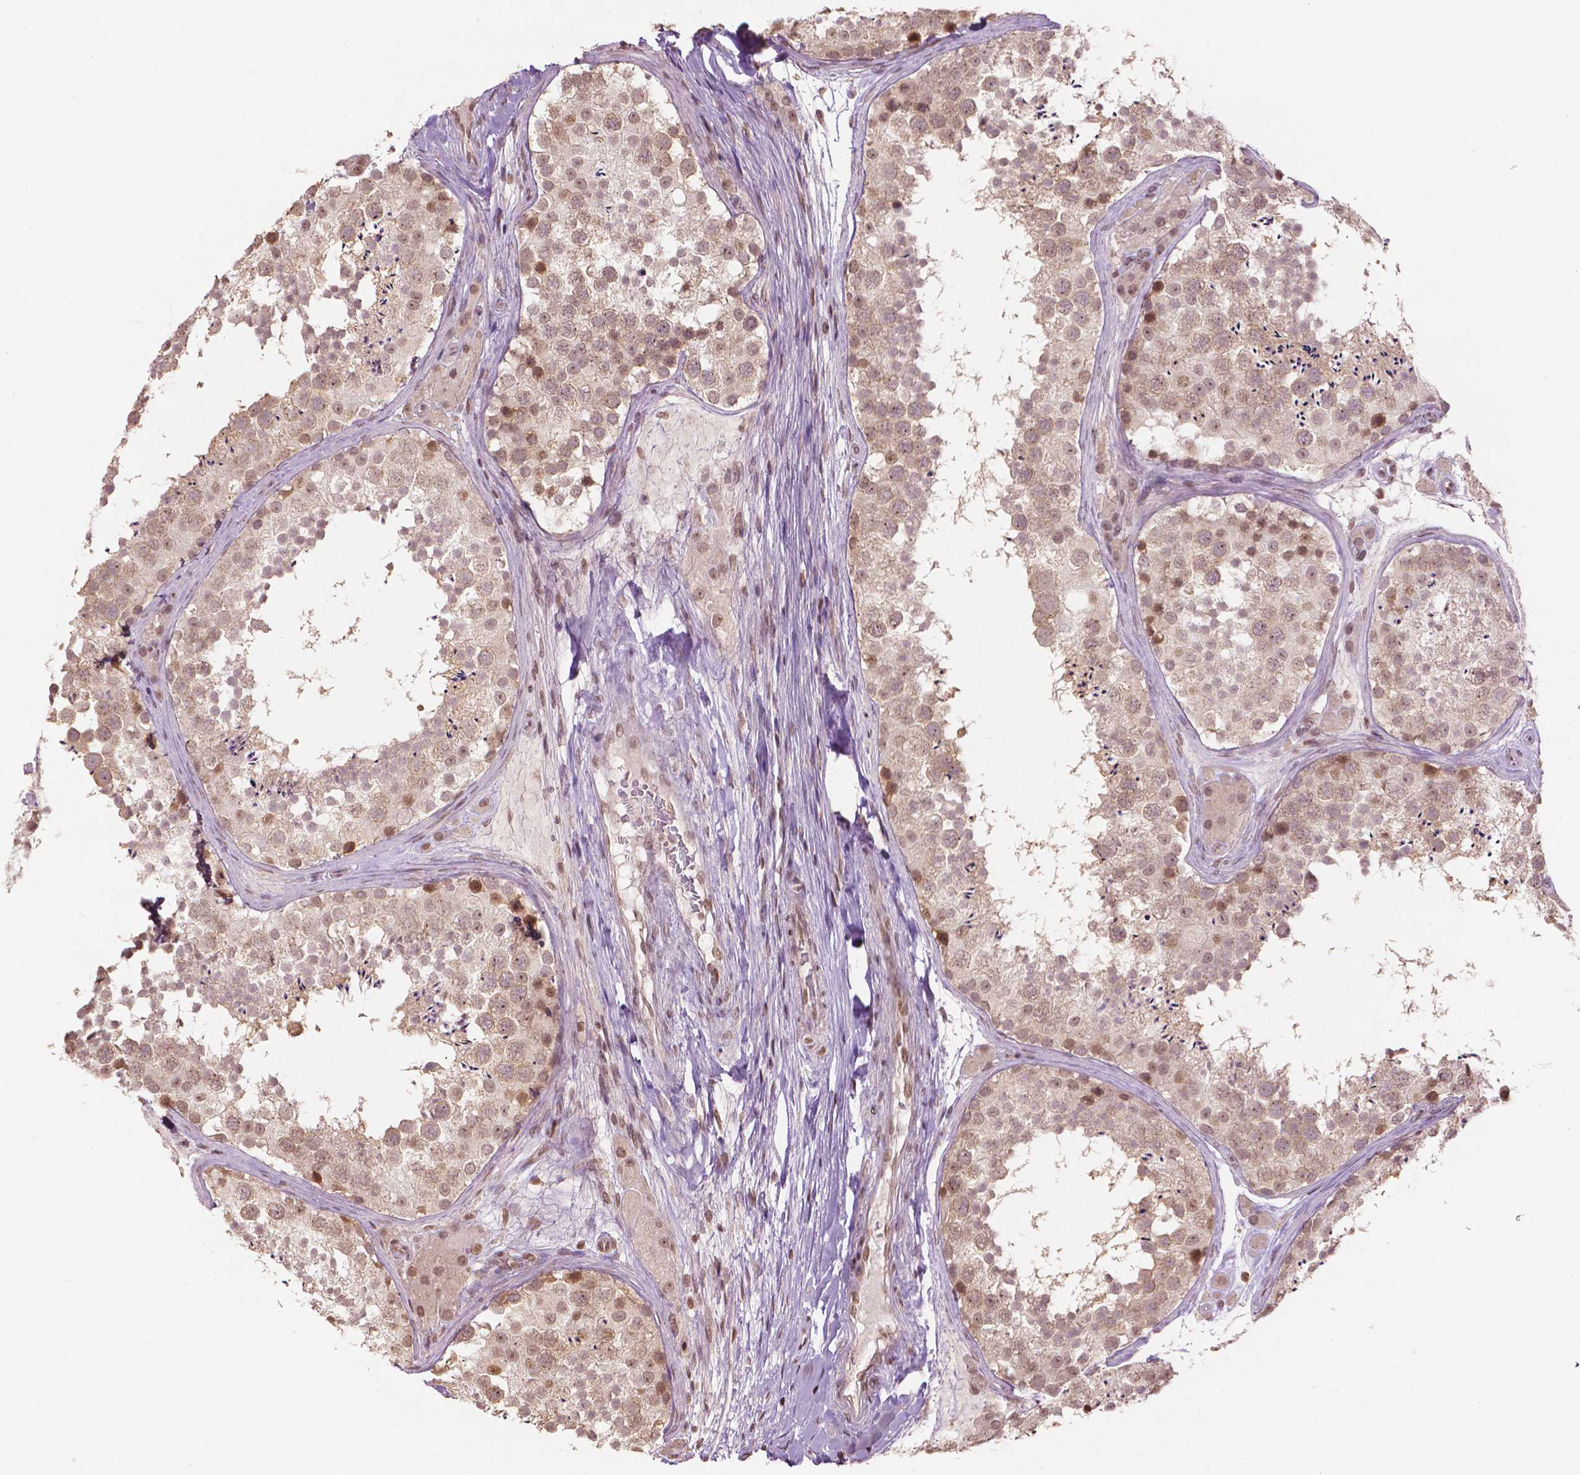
{"staining": {"intensity": "moderate", "quantity": ">75%", "location": "nuclear"}, "tissue": "testis", "cell_type": "Cells in seminiferous ducts", "image_type": "normal", "snomed": [{"axis": "morphology", "description": "Normal tissue, NOS"}, {"axis": "topography", "description": "Testis"}], "caption": "The image reveals staining of normal testis, revealing moderate nuclear protein positivity (brown color) within cells in seminiferous ducts.", "gene": "DEK", "patient": {"sex": "male", "age": 41}}